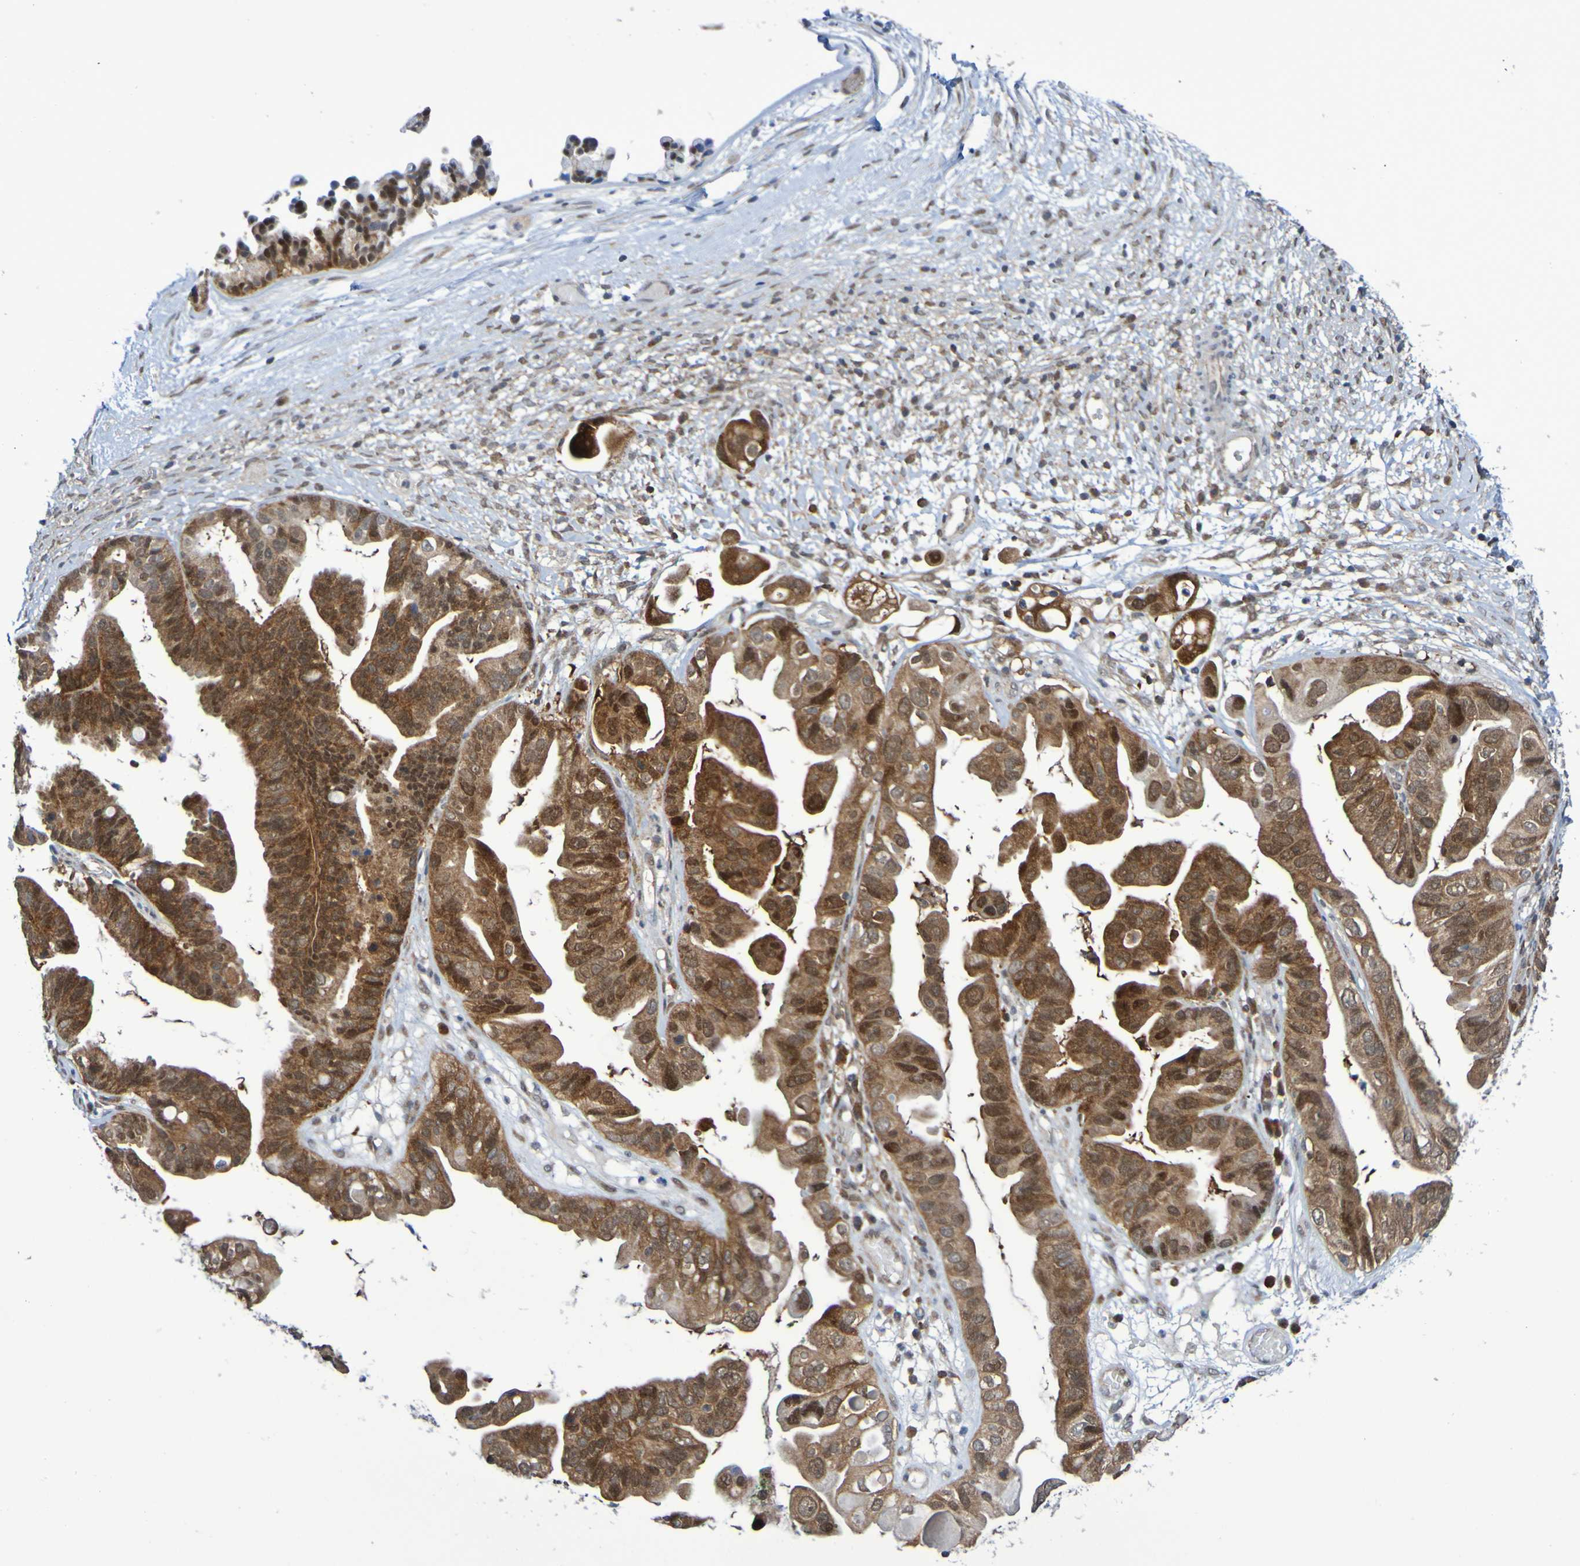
{"staining": {"intensity": "strong", "quantity": ">75%", "location": "cytoplasmic/membranous"}, "tissue": "ovarian cancer", "cell_type": "Tumor cells", "image_type": "cancer", "snomed": [{"axis": "morphology", "description": "Cystadenocarcinoma, serous, NOS"}, {"axis": "topography", "description": "Ovary"}], "caption": "An immunohistochemistry (IHC) histopathology image of neoplastic tissue is shown. Protein staining in brown labels strong cytoplasmic/membranous positivity in serous cystadenocarcinoma (ovarian) within tumor cells.", "gene": "ATIC", "patient": {"sex": "female", "age": 56}}